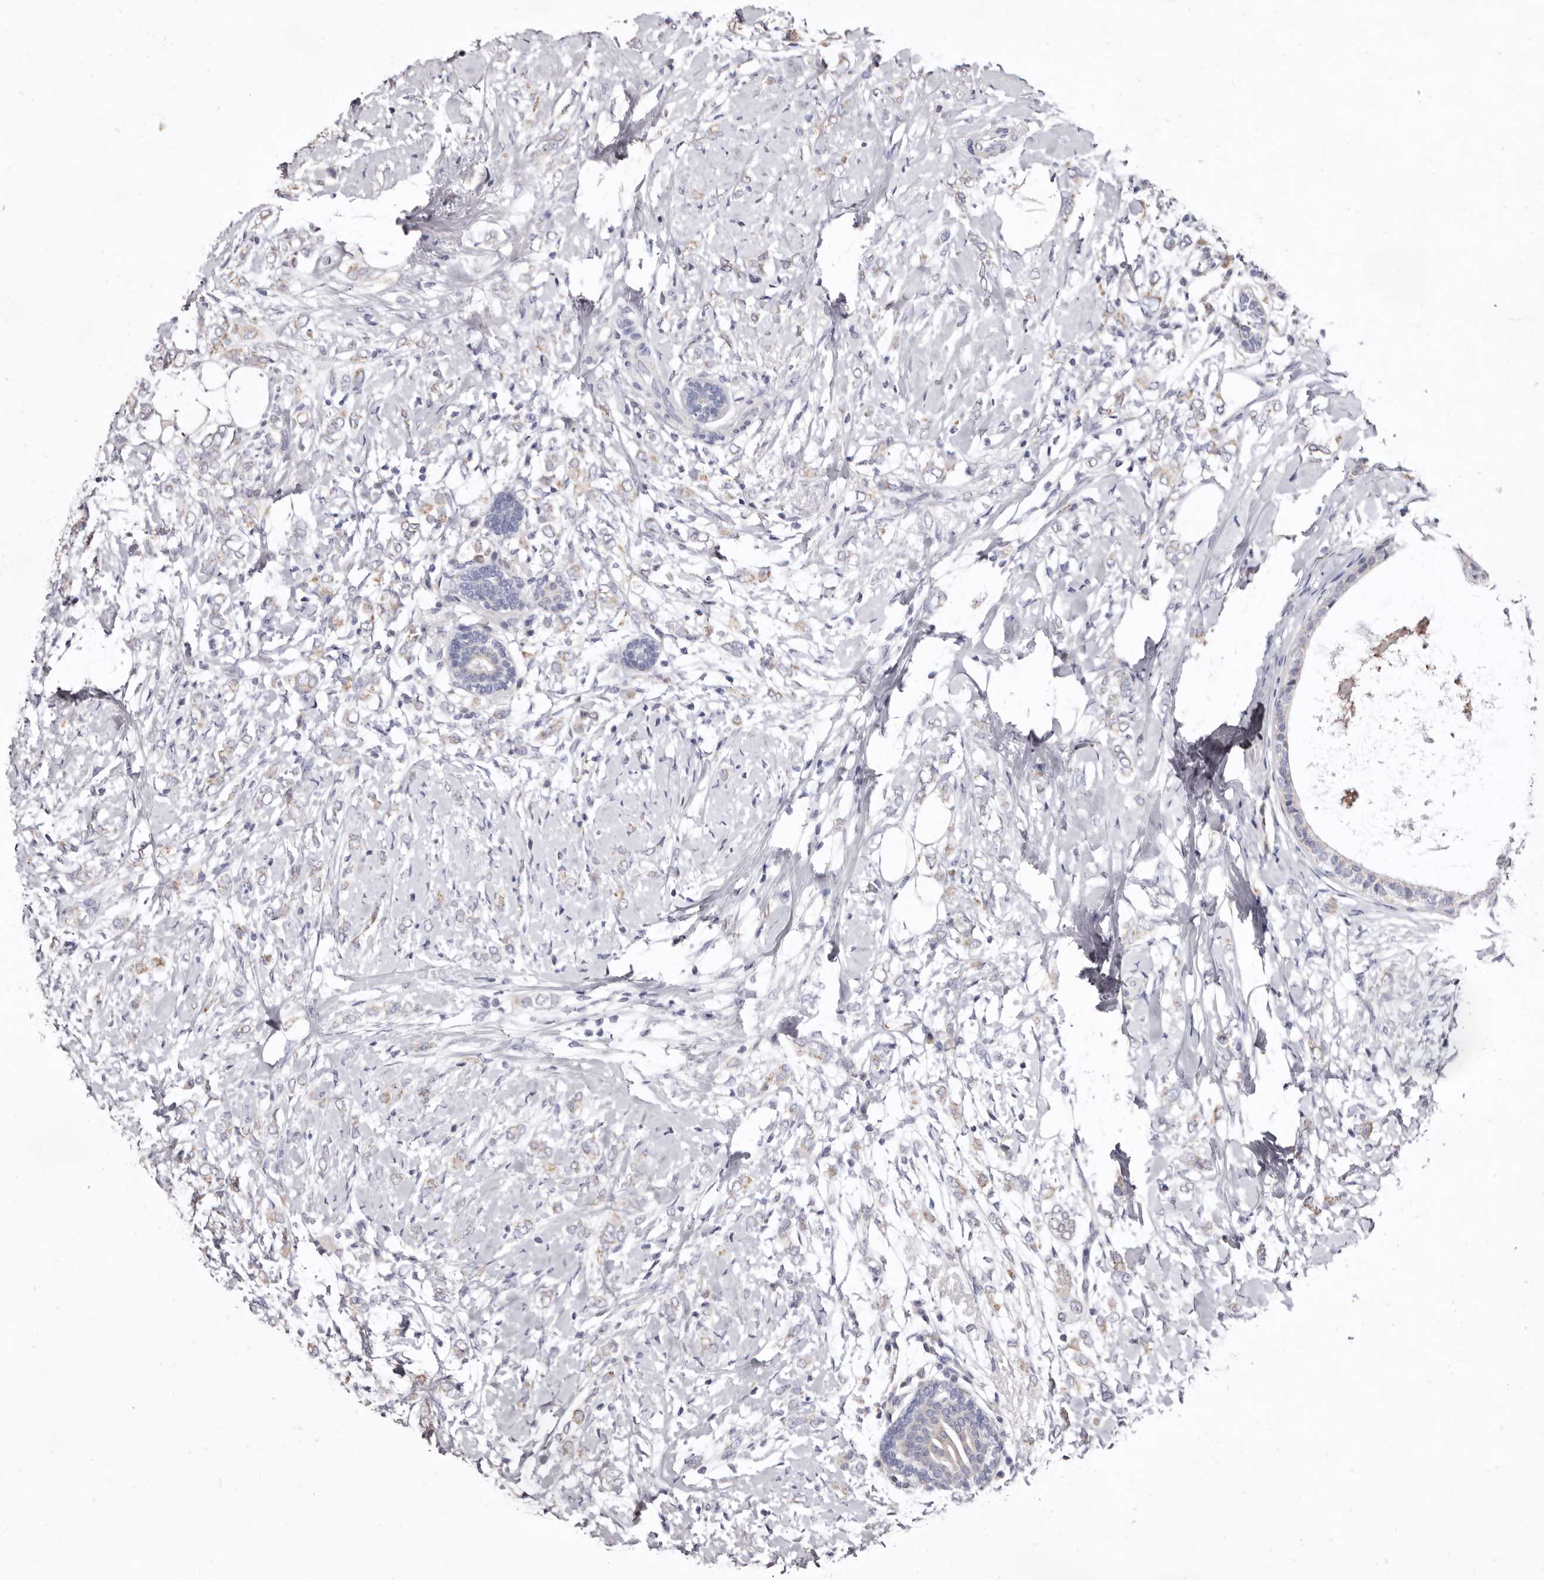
{"staining": {"intensity": "negative", "quantity": "none", "location": "none"}, "tissue": "breast cancer", "cell_type": "Tumor cells", "image_type": "cancer", "snomed": [{"axis": "morphology", "description": "Normal tissue, NOS"}, {"axis": "morphology", "description": "Lobular carcinoma"}, {"axis": "topography", "description": "Breast"}], "caption": "IHC image of breast lobular carcinoma stained for a protein (brown), which demonstrates no staining in tumor cells.", "gene": "CYP2E1", "patient": {"sex": "female", "age": 47}}